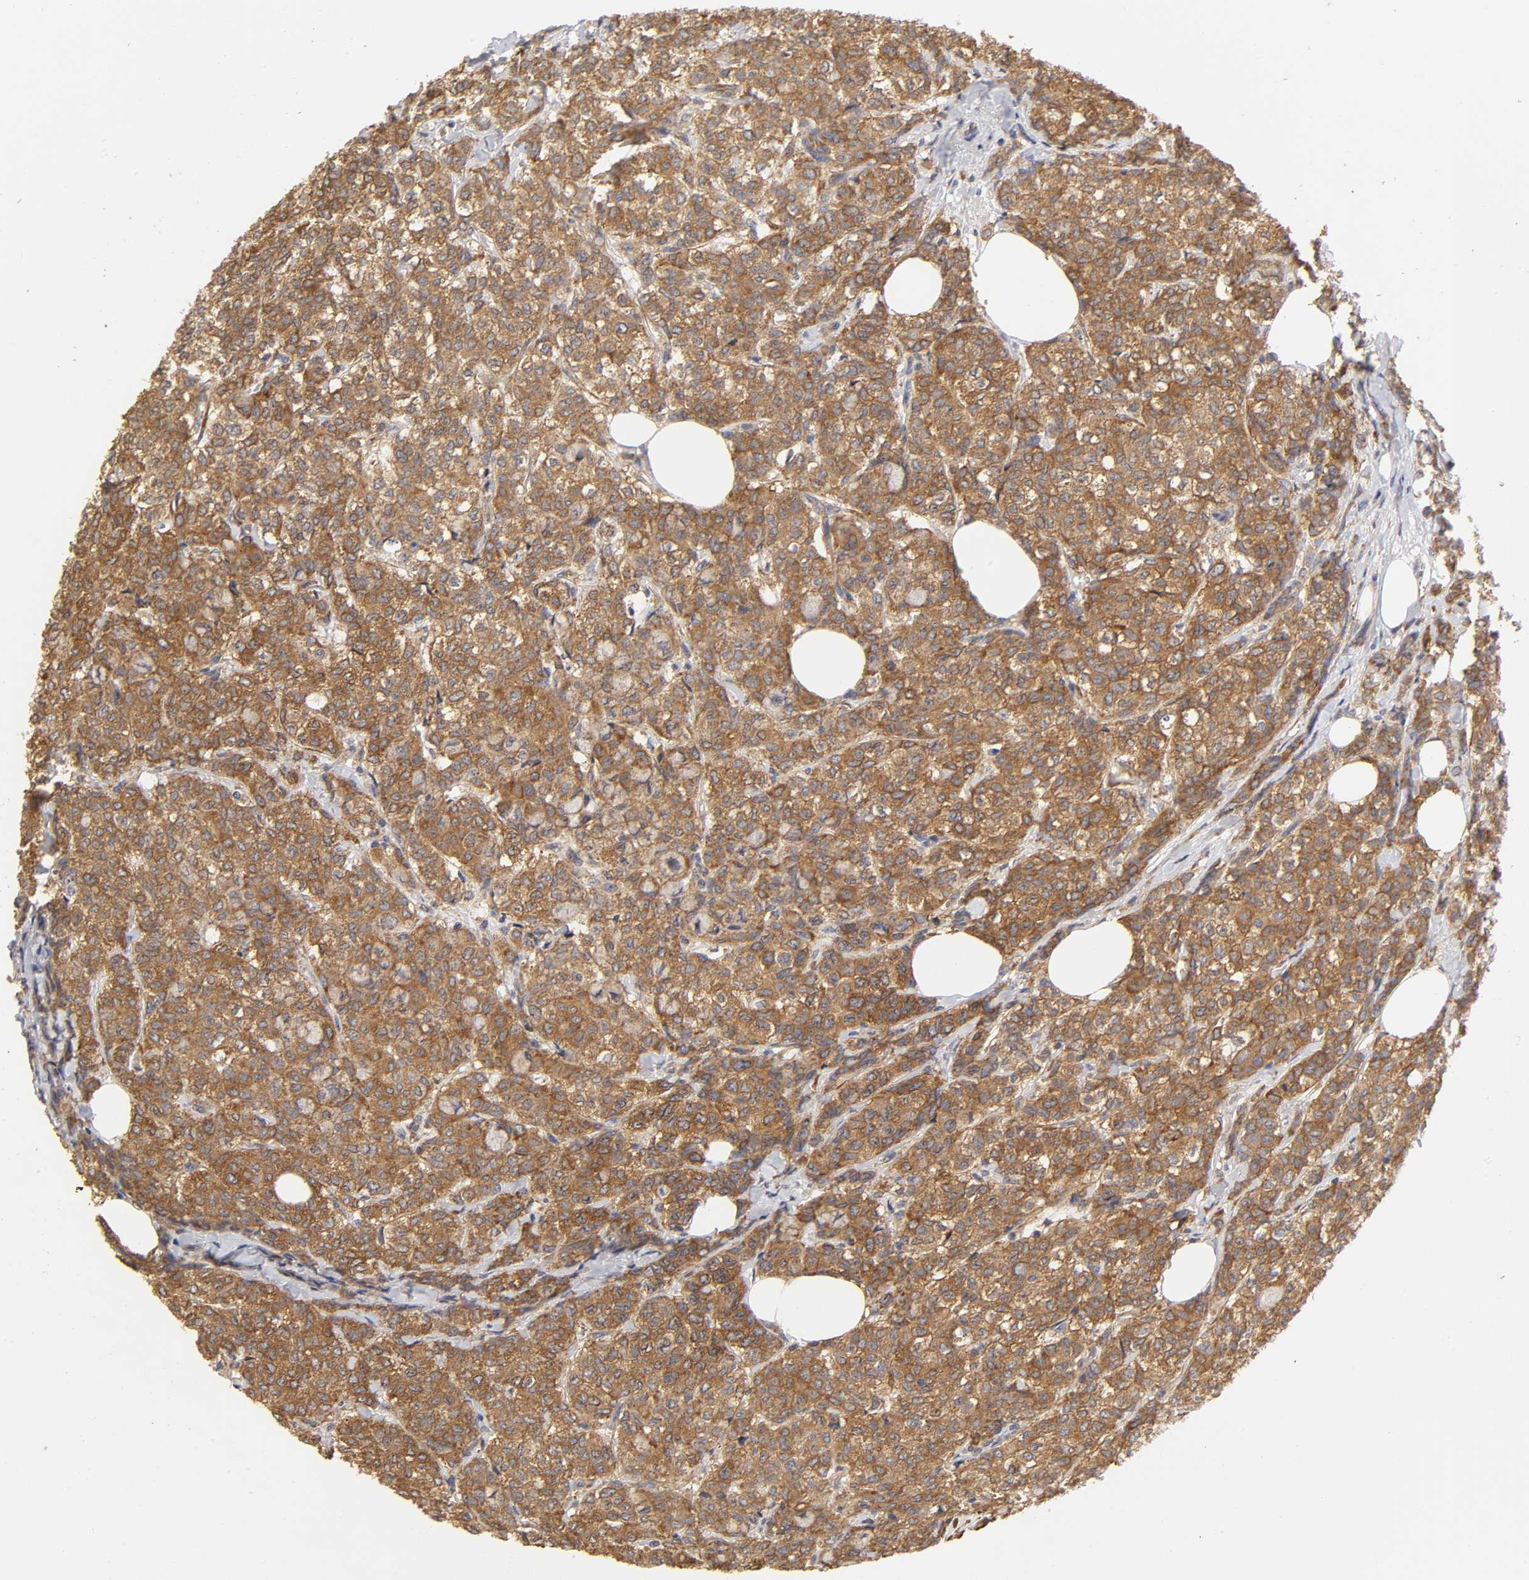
{"staining": {"intensity": "moderate", "quantity": ">75%", "location": "cytoplasmic/membranous"}, "tissue": "breast cancer", "cell_type": "Tumor cells", "image_type": "cancer", "snomed": [{"axis": "morphology", "description": "Lobular carcinoma"}, {"axis": "topography", "description": "Breast"}], "caption": "Immunohistochemistry (IHC) of breast cancer (lobular carcinoma) exhibits medium levels of moderate cytoplasmic/membranous positivity in about >75% of tumor cells. The staining was performed using DAB (3,3'-diaminobenzidine) to visualize the protein expression in brown, while the nuclei were stained in blue with hematoxylin (Magnification: 20x).", "gene": "RPL14", "patient": {"sex": "female", "age": 60}}